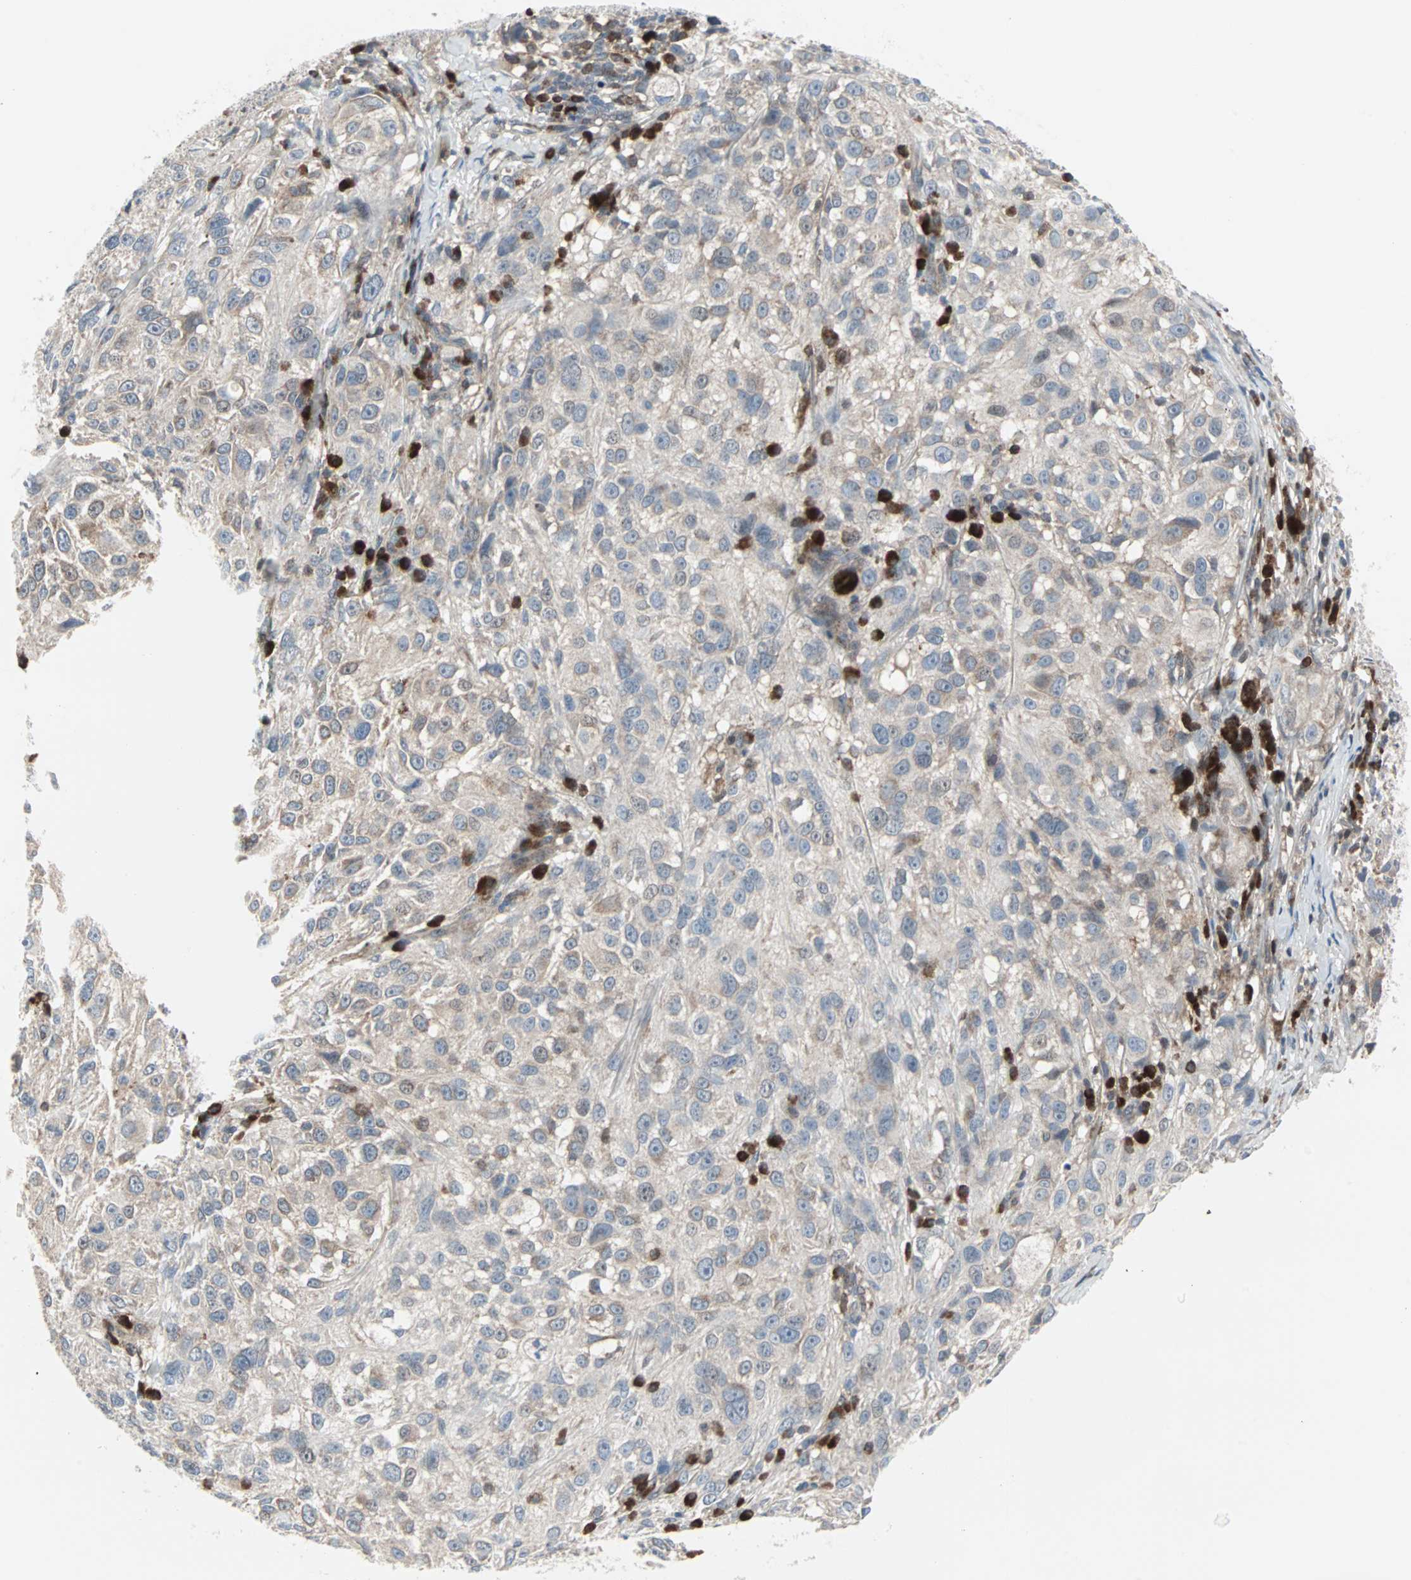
{"staining": {"intensity": "negative", "quantity": "none", "location": "none"}, "tissue": "melanoma", "cell_type": "Tumor cells", "image_type": "cancer", "snomed": [{"axis": "morphology", "description": "Necrosis, NOS"}, {"axis": "morphology", "description": "Malignant melanoma, NOS"}, {"axis": "topography", "description": "Skin"}], "caption": "Immunohistochemistry (IHC) of malignant melanoma displays no positivity in tumor cells.", "gene": "CASP3", "patient": {"sex": "female", "age": 87}}